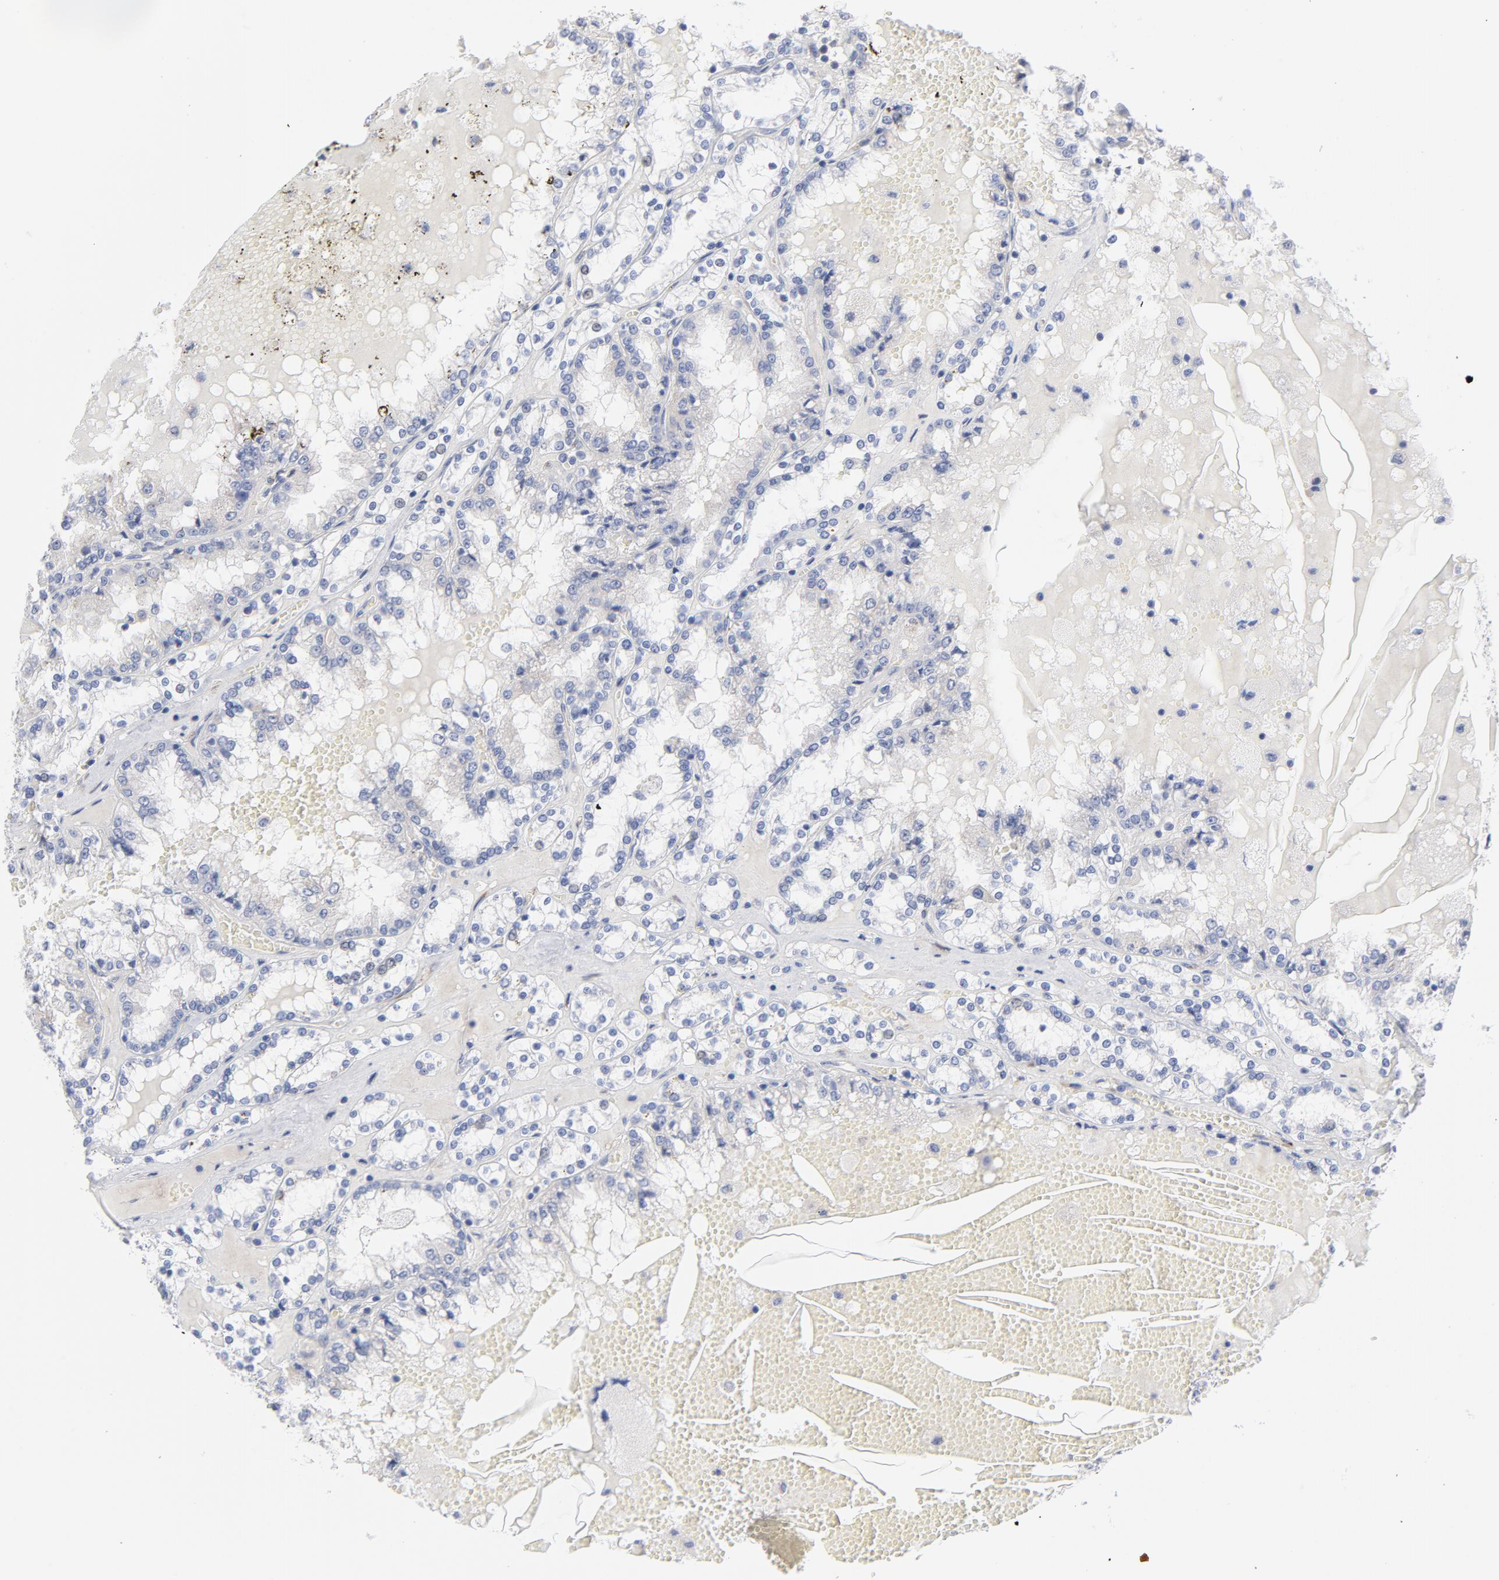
{"staining": {"intensity": "negative", "quantity": "none", "location": "none"}, "tissue": "renal cancer", "cell_type": "Tumor cells", "image_type": "cancer", "snomed": [{"axis": "morphology", "description": "Adenocarcinoma, NOS"}, {"axis": "topography", "description": "Kidney"}], "caption": "Human renal cancer stained for a protein using immunohistochemistry reveals no staining in tumor cells.", "gene": "CPE", "patient": {"sex": "female", "age": 56}}